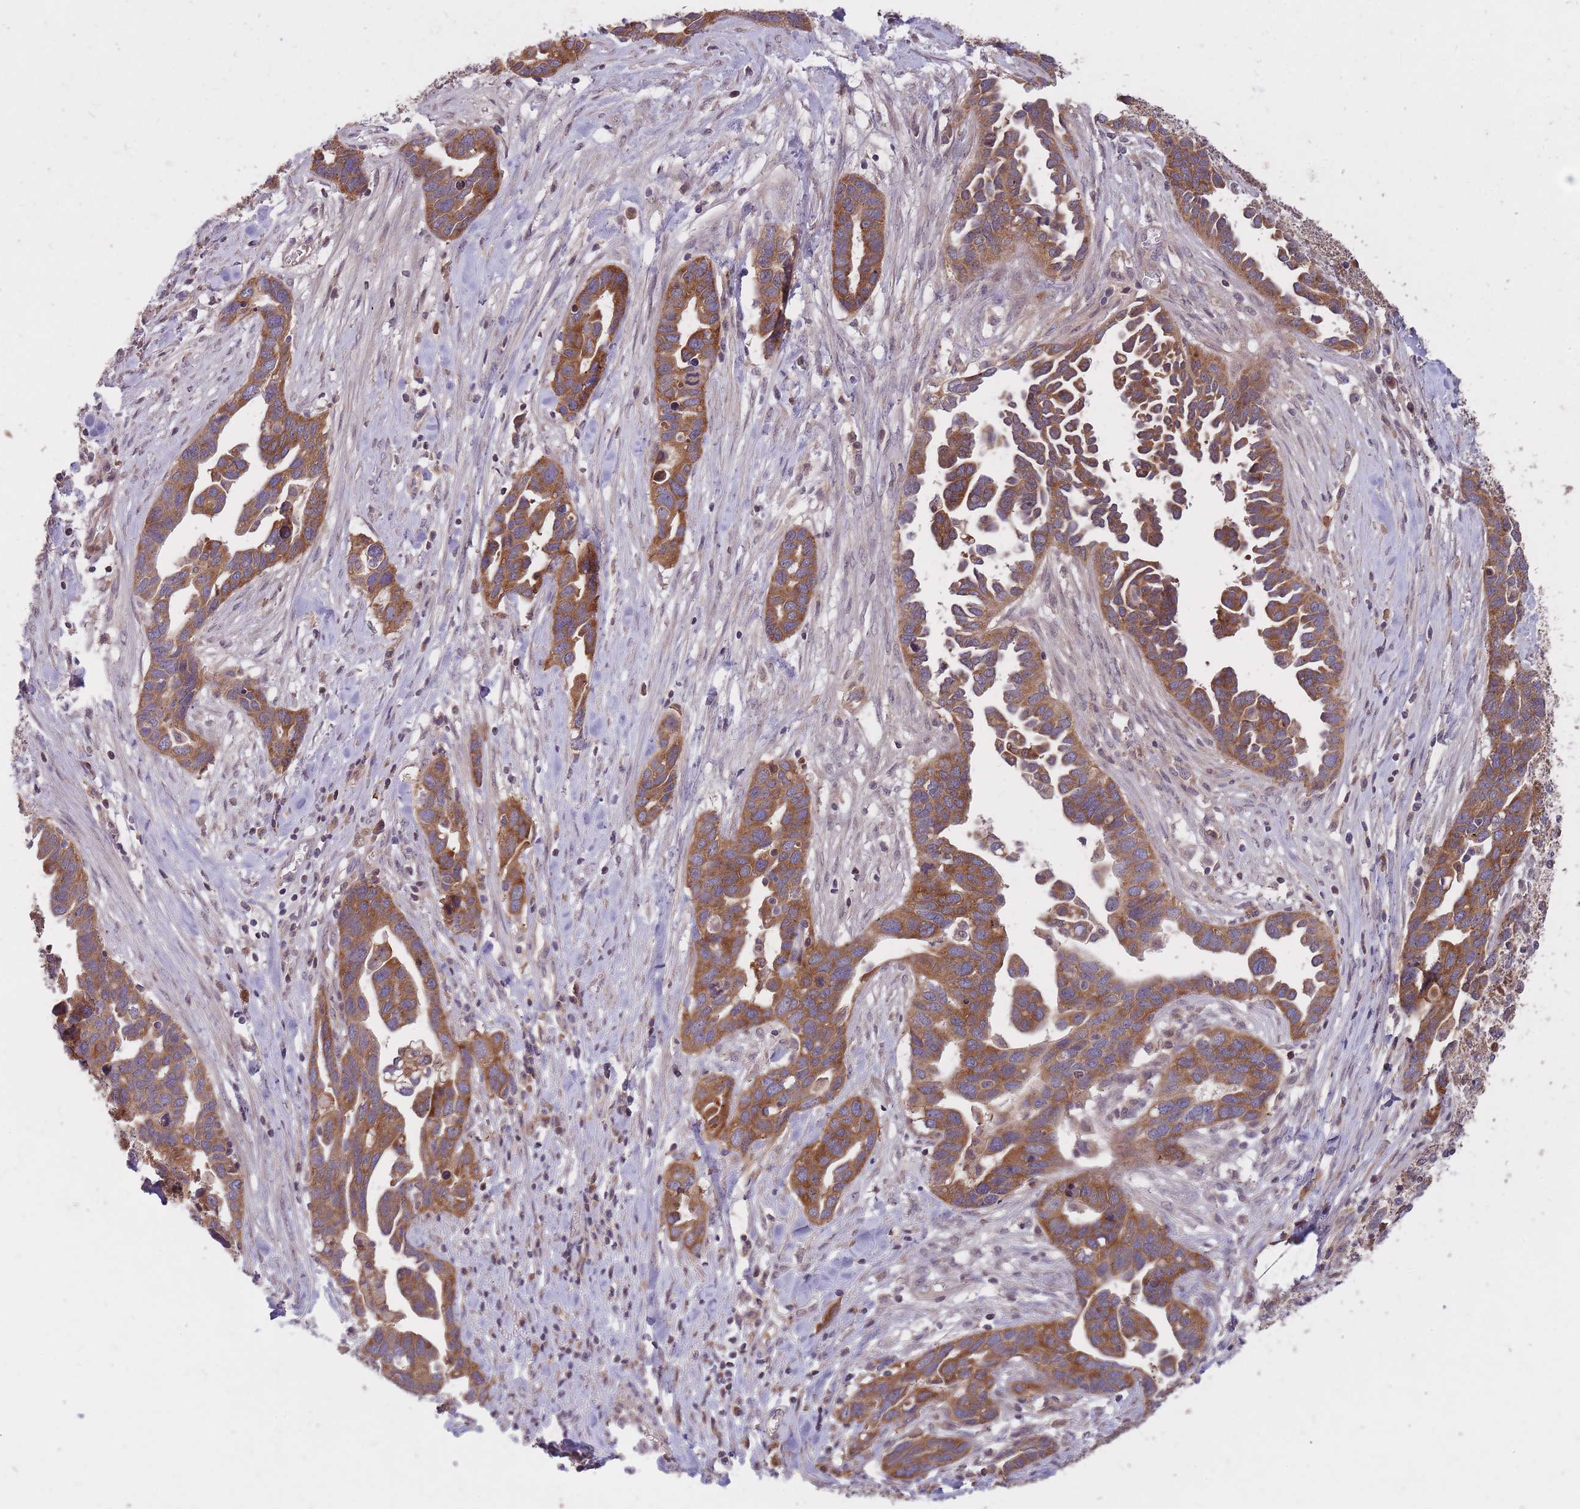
{"staining": {"intensity": "strong", "quantity": ">75%", "location": "cytoplasmic/membranous"}, "tissue": "ovarian cancer", "cell_type": "Tumor cells", "image_type": "cancer", "snomed": [{"axis": "morphology", "description": "Cystadenocarcinoma, serous, NOS"}, {"axis": "topography", "description": "Ovary"}], "caption": "The immunohistochemical stain highlights strong cytoplasmic/membranous positivity in tumor cells of ovarian serous cystadenocarcinoma tissue. (IHC, brightfield microscopy, high magnification).", "gene": "IGF2BP2", "patient": {"sex": "female", "age": 54}}